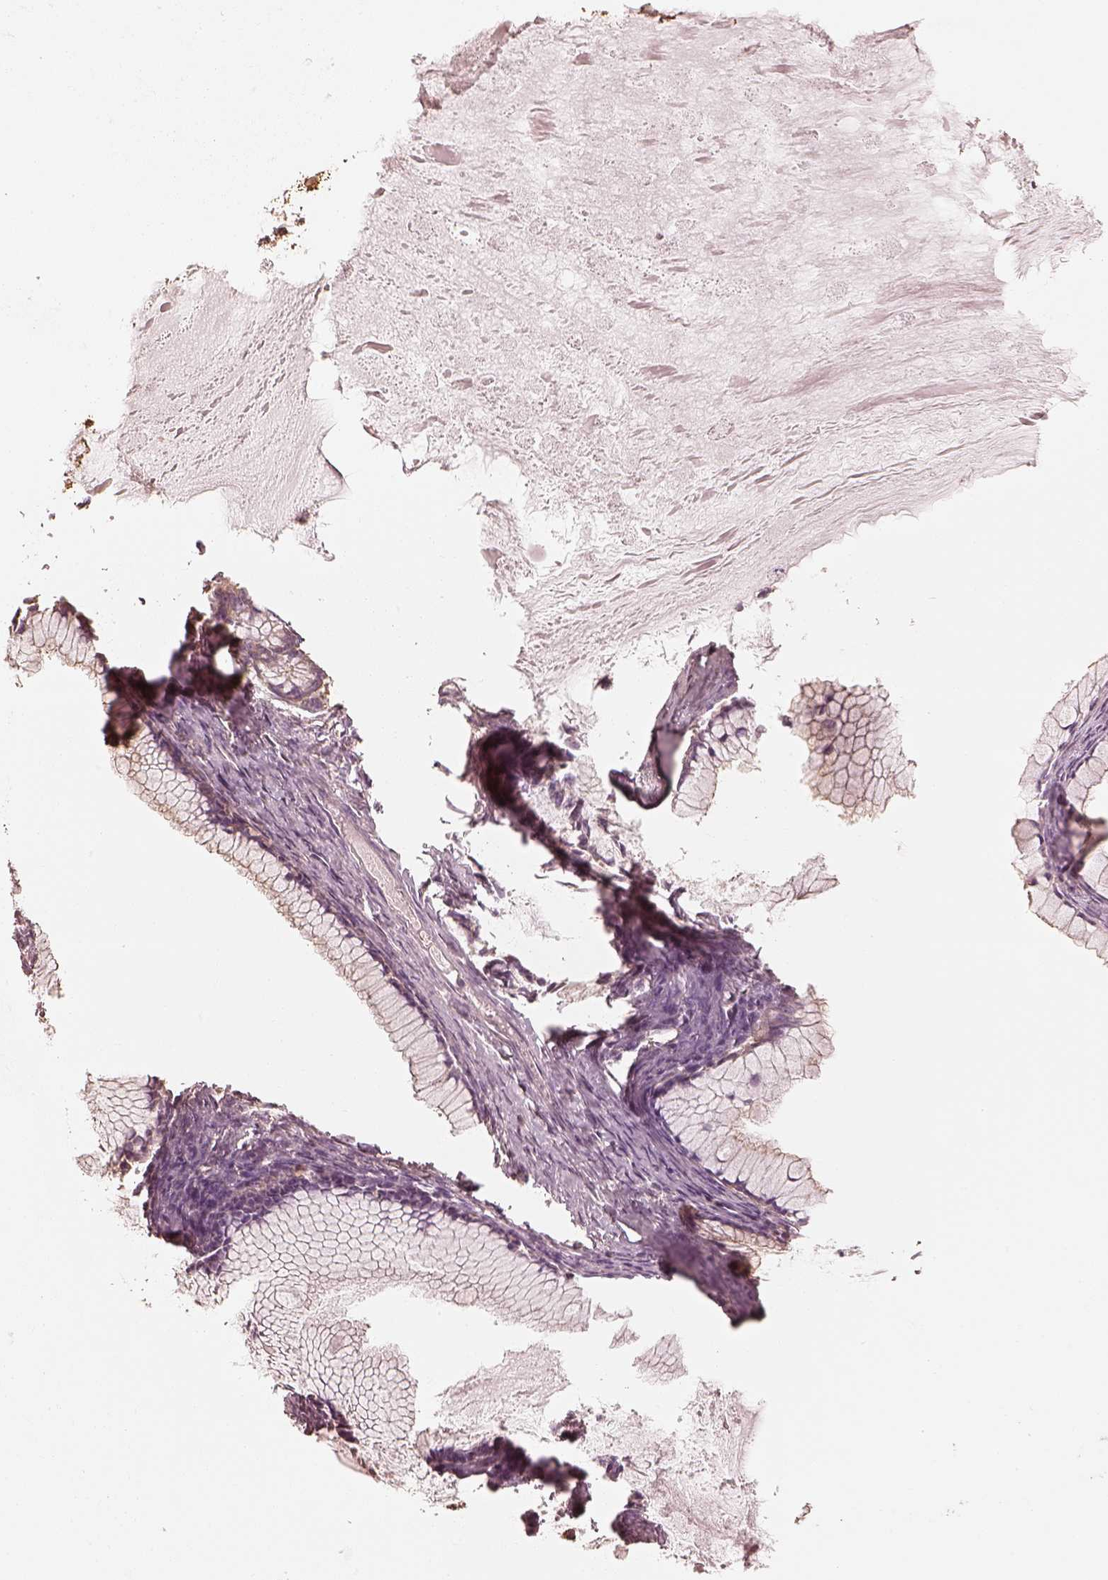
{"staining": {"intensity": "negative", "quantity": "none", "location": "none"}, "tissue": "ovarian cancer", "cell_type": "Tumor cells", "image_type": "cancer", "snomed": [{"axis": "morphology", "description": "Cystadenocarcinoma, mucinous, NOS"}, {"axis": "topography", "description": "Ovary"}], "caption": "DAB immunohistochemical staining of ovarian cancer displays no significant expression in tumor cells.", "gene": "WDR7", "patient": {"sex": "female", "age": 41}}